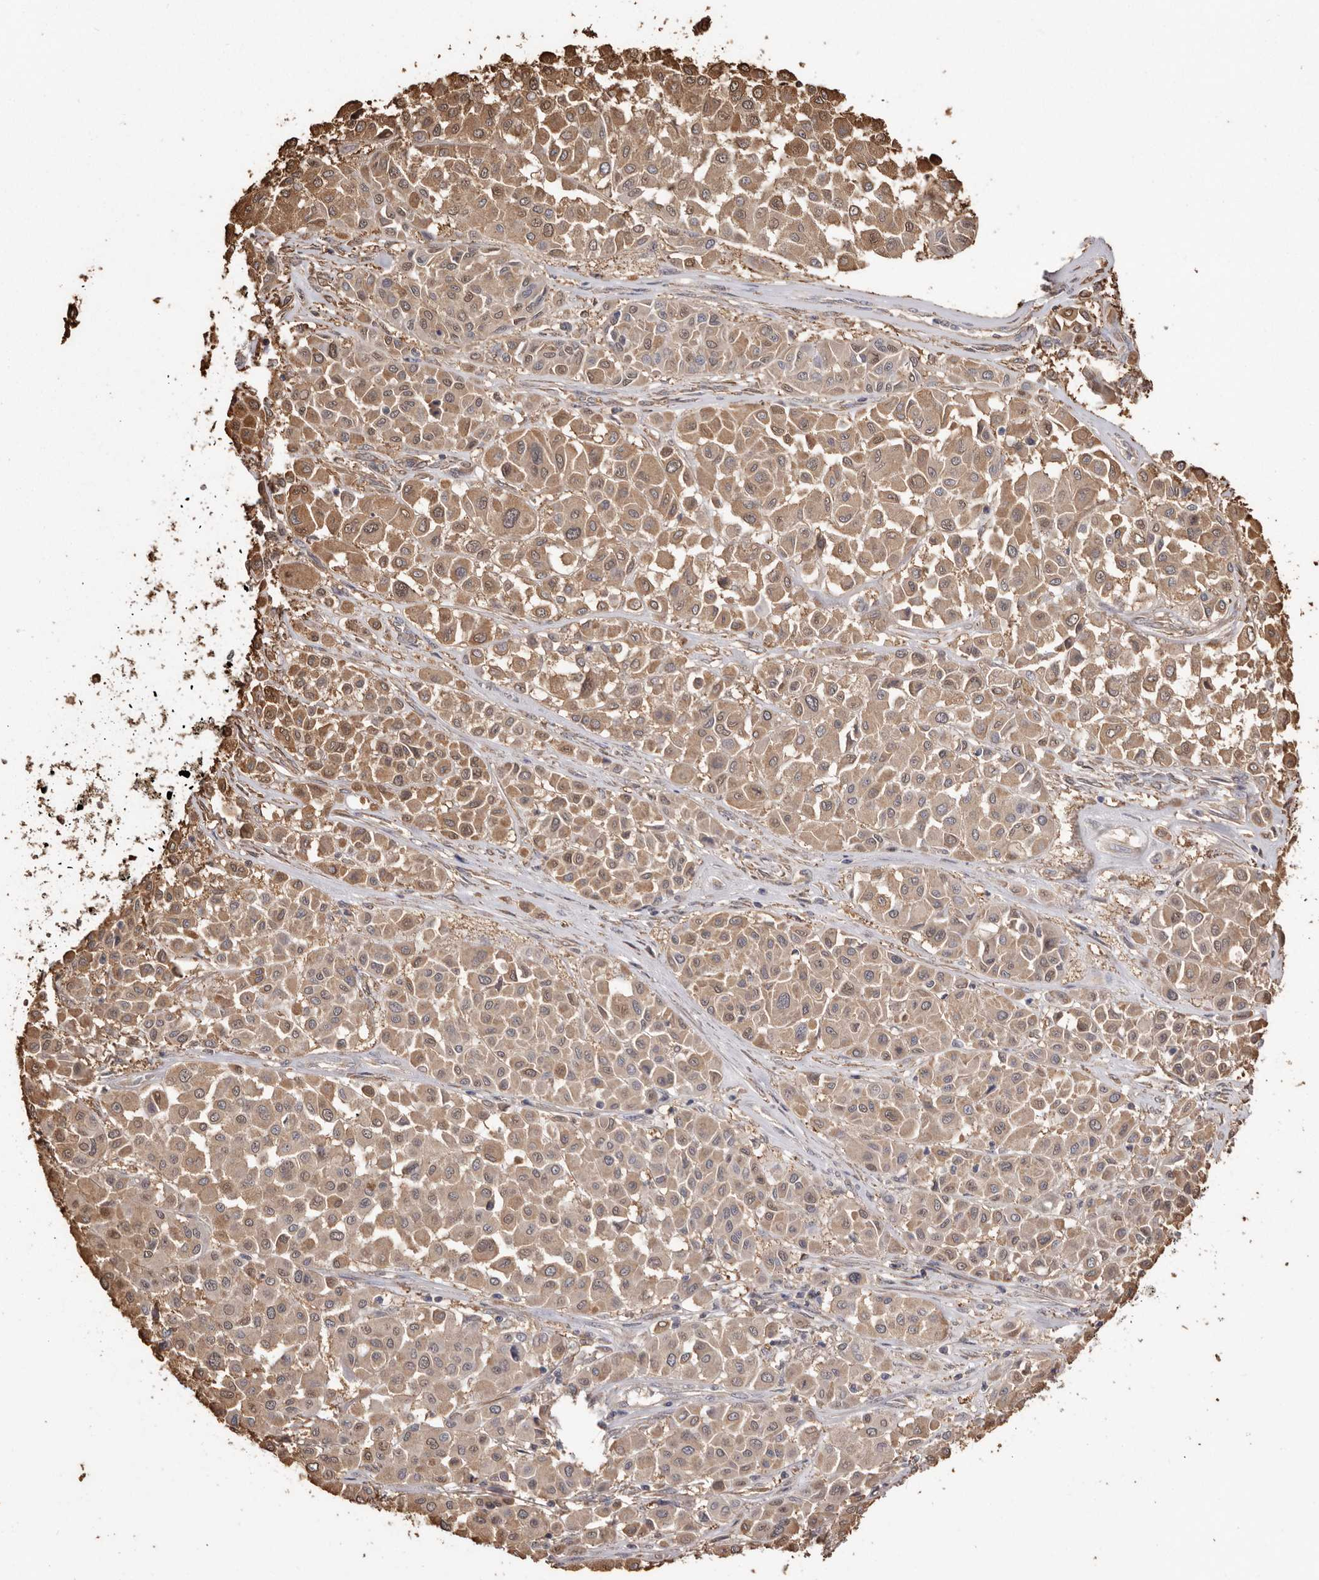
{"staining": {"intensity": "moderate", "quantity": ">75%", "location": "cytoplasmic/membranous"}, "tissue": "melanoma", "cell_type": "Tumor cells", "image_type": "cancer", "snomed": [{"axis": "morphology", "description": "Malignant melanoma, Metastatic site"}, {"axis": "topography", "description": "Soft tissue"}], "caption": "Malignant melanoma (metastatic site) tissue exhibits moderate cytoplasmic/membranous positivity in about >75% of tumor cells Ihc stains the protein of interest in brown and the nuclei are stained blue.", "gene": "PKM", "patient": {"sex": "male", "age": 41}}